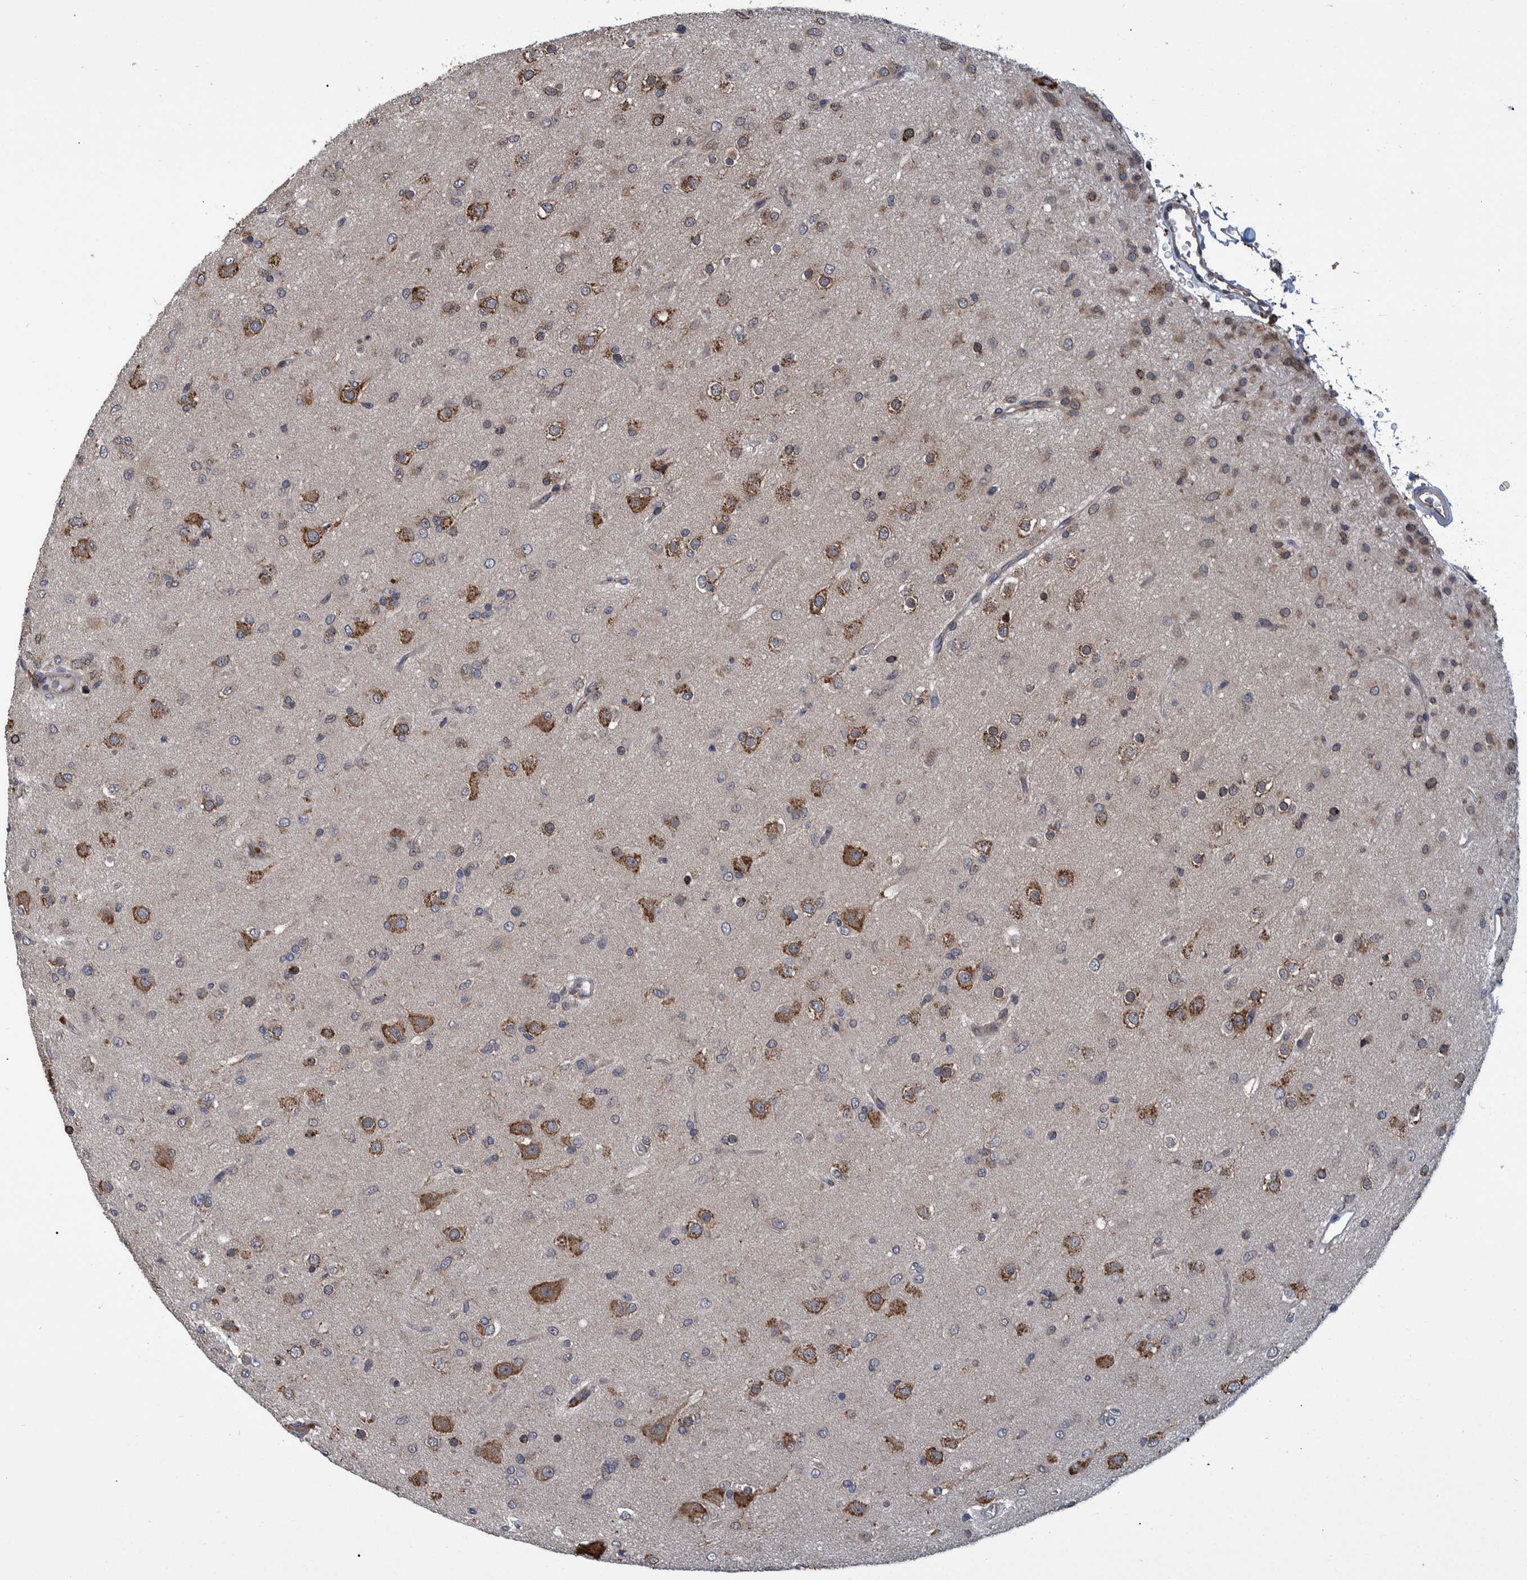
{"staining": {"intensity": "weak", "quantity": "25%-75%", "location": "cytoplasmic/membranous"}, "tissue": "glioma", "cell_type": "Tumor cells", "image_type": "cancer", "snomed": [{"axis": "morphology", "description": "Glioma, malignant, Low grade"}, {"axis": "topography", "description": "Brain"}], "caption": "Tumor cells demonstrate low levels of weak cytoplasmic/membranous positivity in about 25%-75% of cells in human low-grade glioma (malignant).", "gene": "SPAG5", "patient": {"sex": "male", "age": 65}}